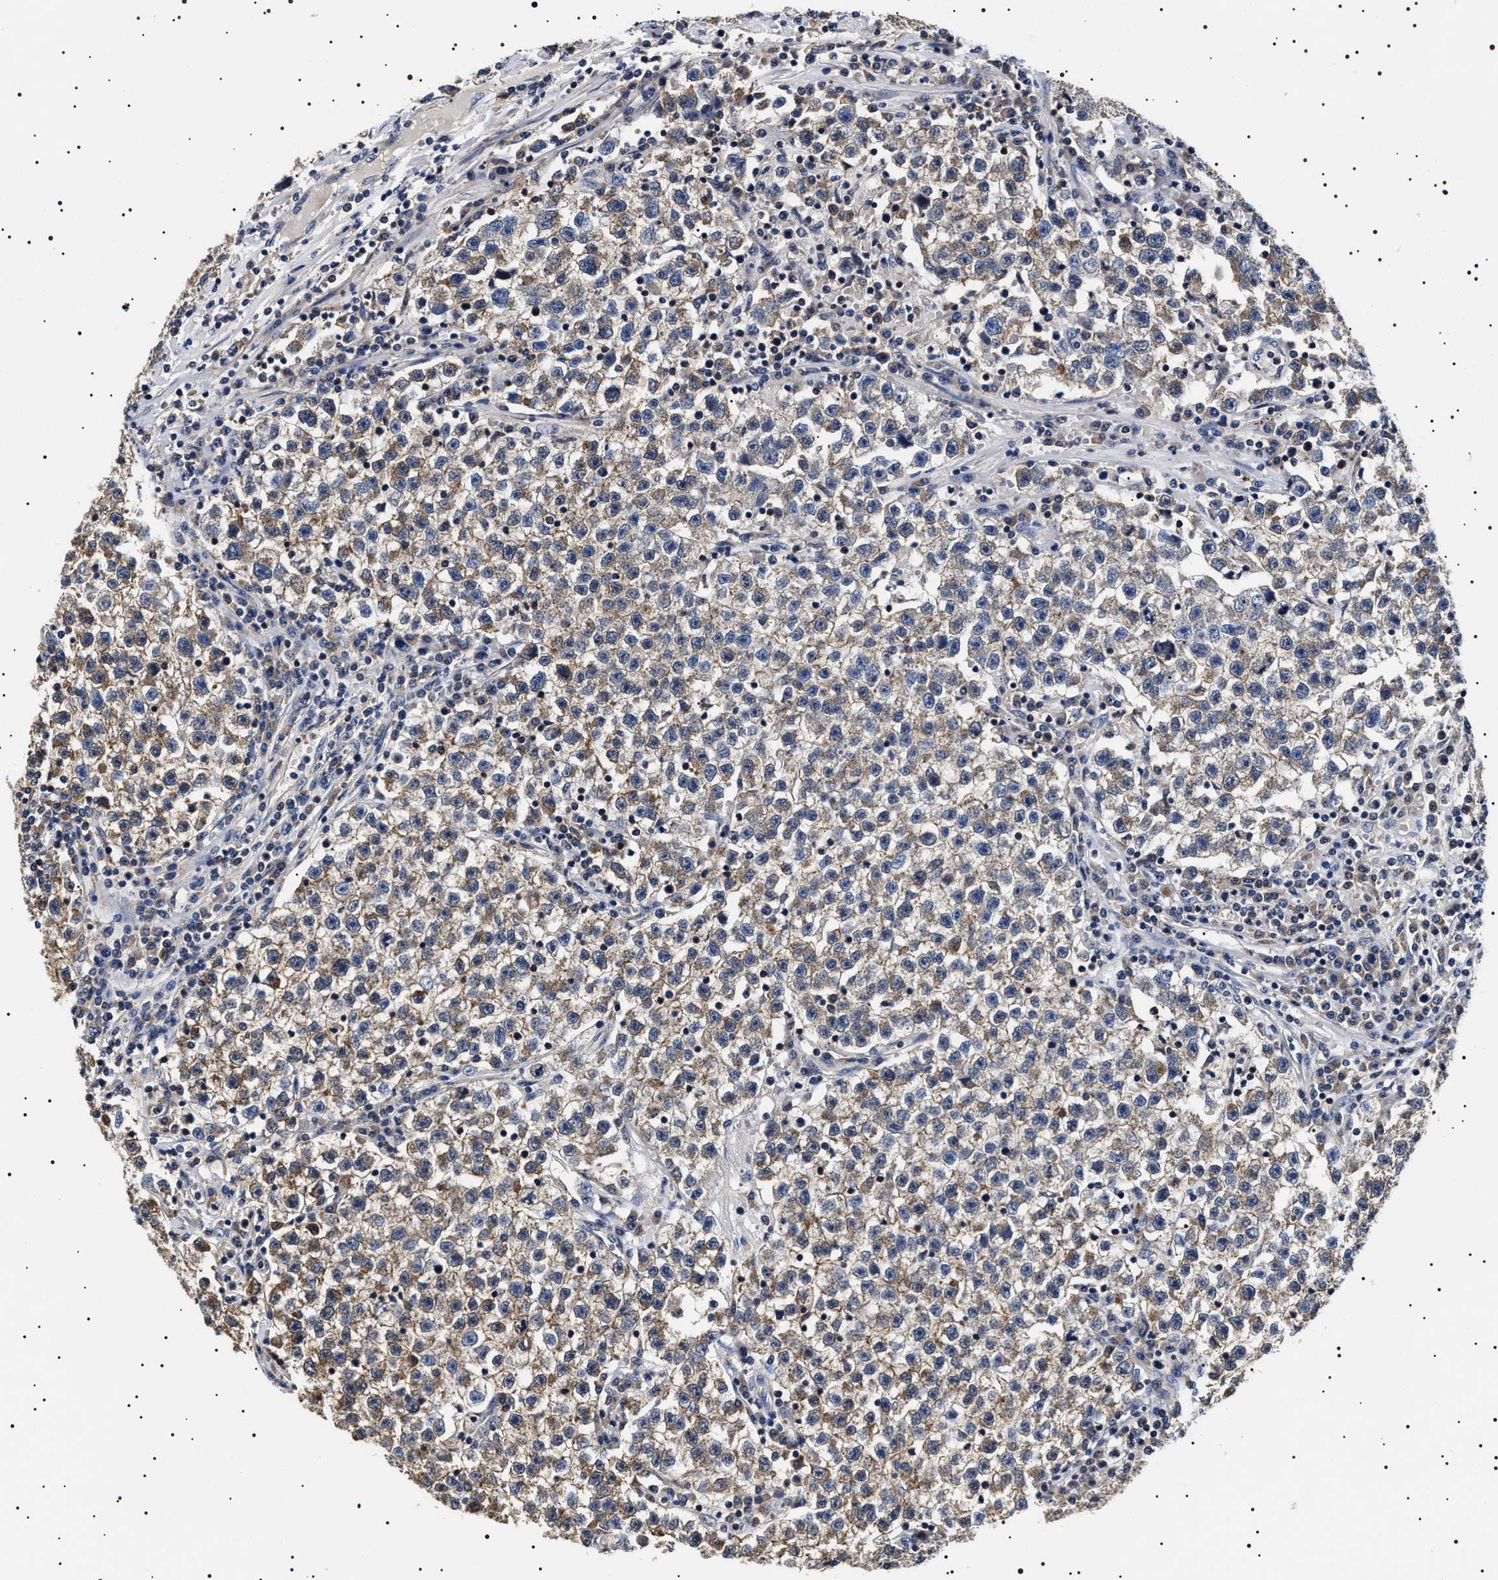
{"staining": {"intensity": "moderate", "quantity": ">75%", "location": "cytoplasmic/membranous"}, "tissue": "testis cancer", "cell_type": "Tumor cells", "image_type": "cancer", "snomed": [{"axis": "morphology", "description": "Seminoma, NOS"}, {"axis": "topography", "description": "Testis"}], "caption": "A brown stain highlights moderate cytoplasmic/membranous positivity of a protein in human testis seminoma tumor cells. (DAB (3,3'-diaminobenzidine) IHC, brown staining for protein, blue staining for nuclei).", "gene": "SLC4A7", "patient": {"sex": "male", "age": 22}}